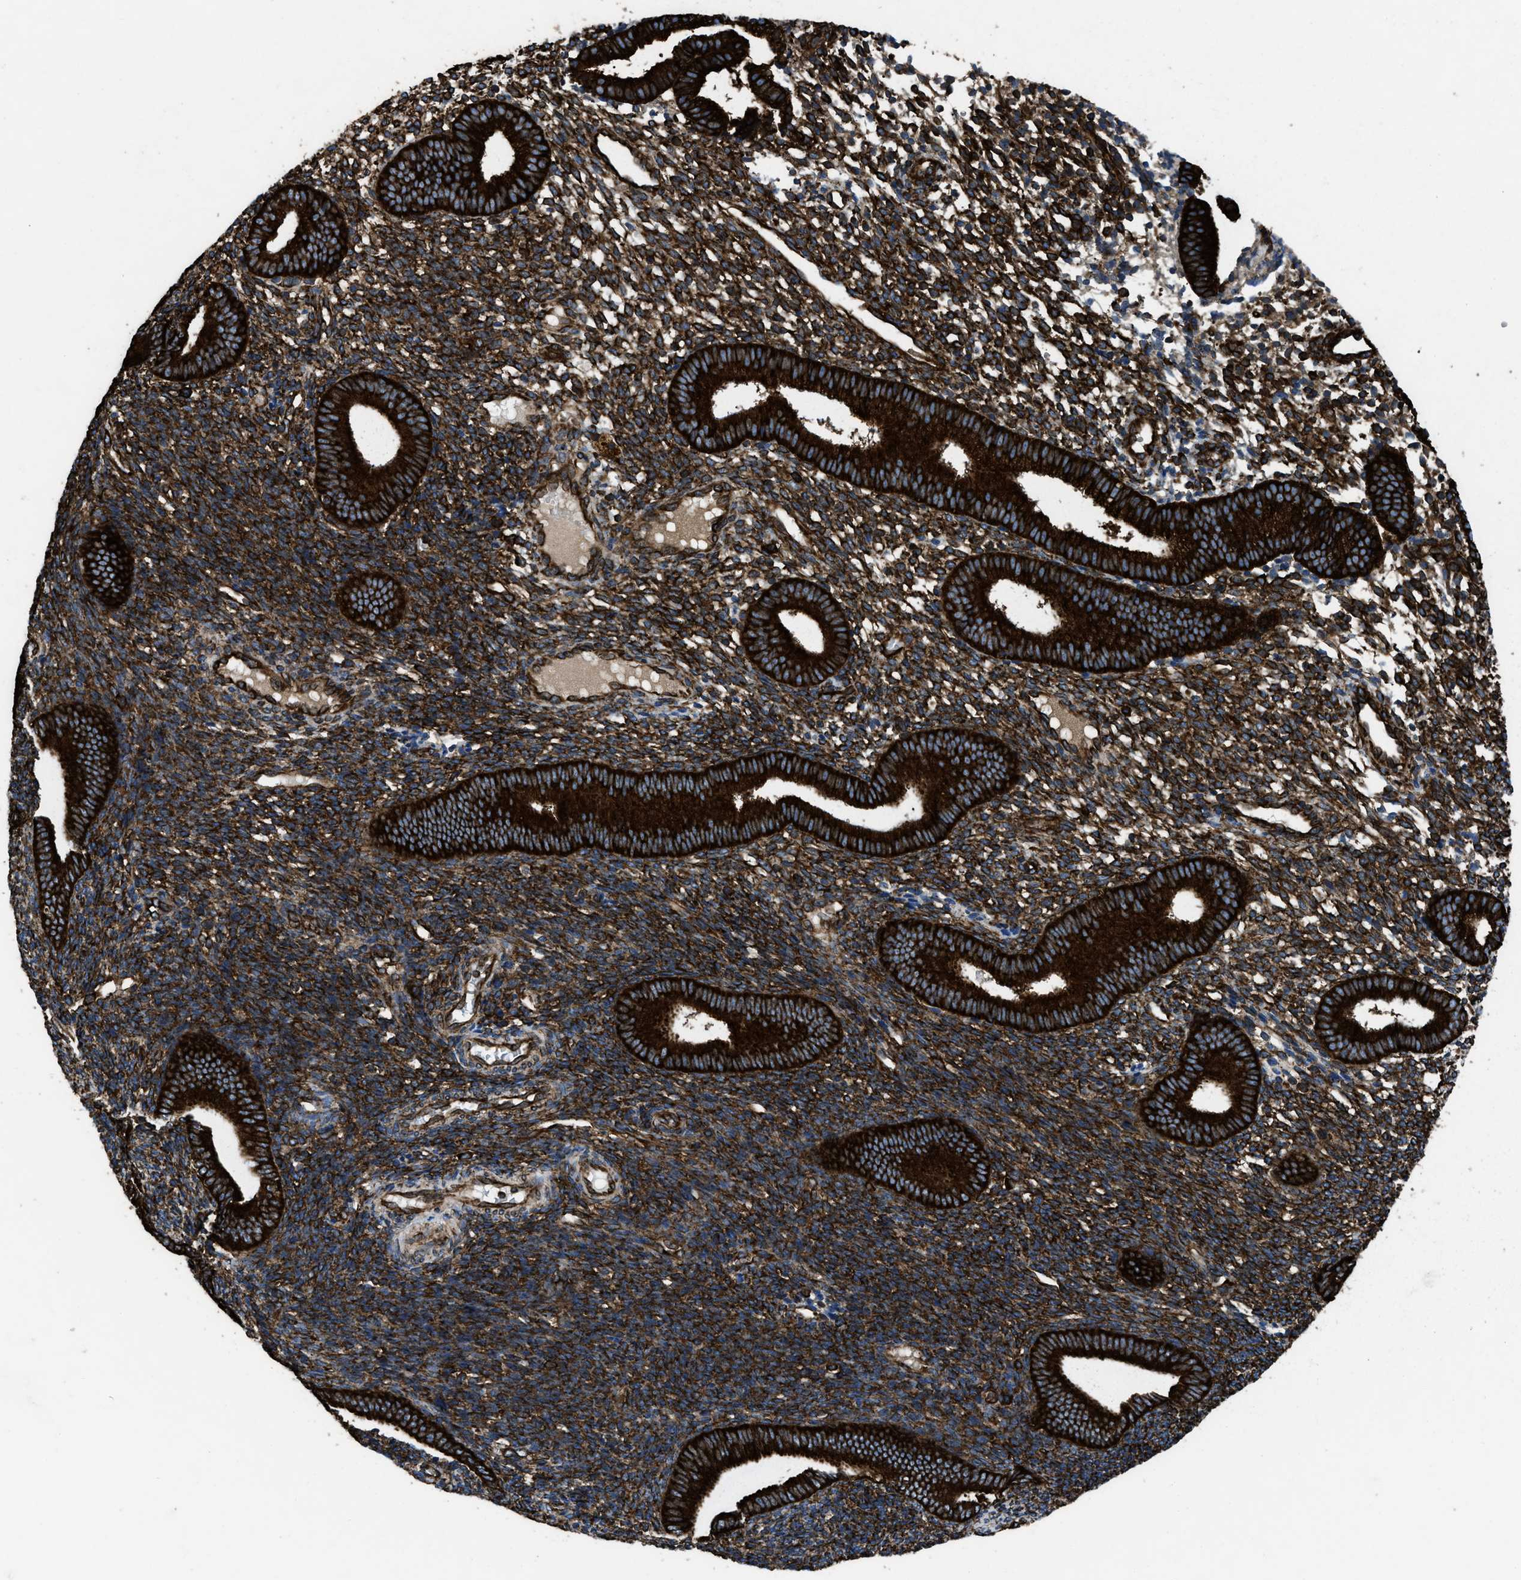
{"staining": {"intensity": "strong", "quantity": "25%-75%", "location": "cytoplasmic/membranous"}, "tissue": "endometrium", "cell_type": "Cells in endometrial stroma", "image_type": "normal", "snomed": [{"axis": "morphology", "description": "Normal tissue, NOS"}, {"axis": "topography", "description": "Uterus"}, {"axis": "topography", "description": "Endometrium"}], "caption": "Immunohistochemistry micrograph of benign endometrium: human endometrium stained using immunohistochemistry displays high levels of strong protein expression localized specifically in the cytoplasmic/membranous of cells in endometrial stroma, appearing as a cytoplasmic/membranous brown color.", "gene": "CAPRIN1", "patient": {"sex": "female", "age": 33}}